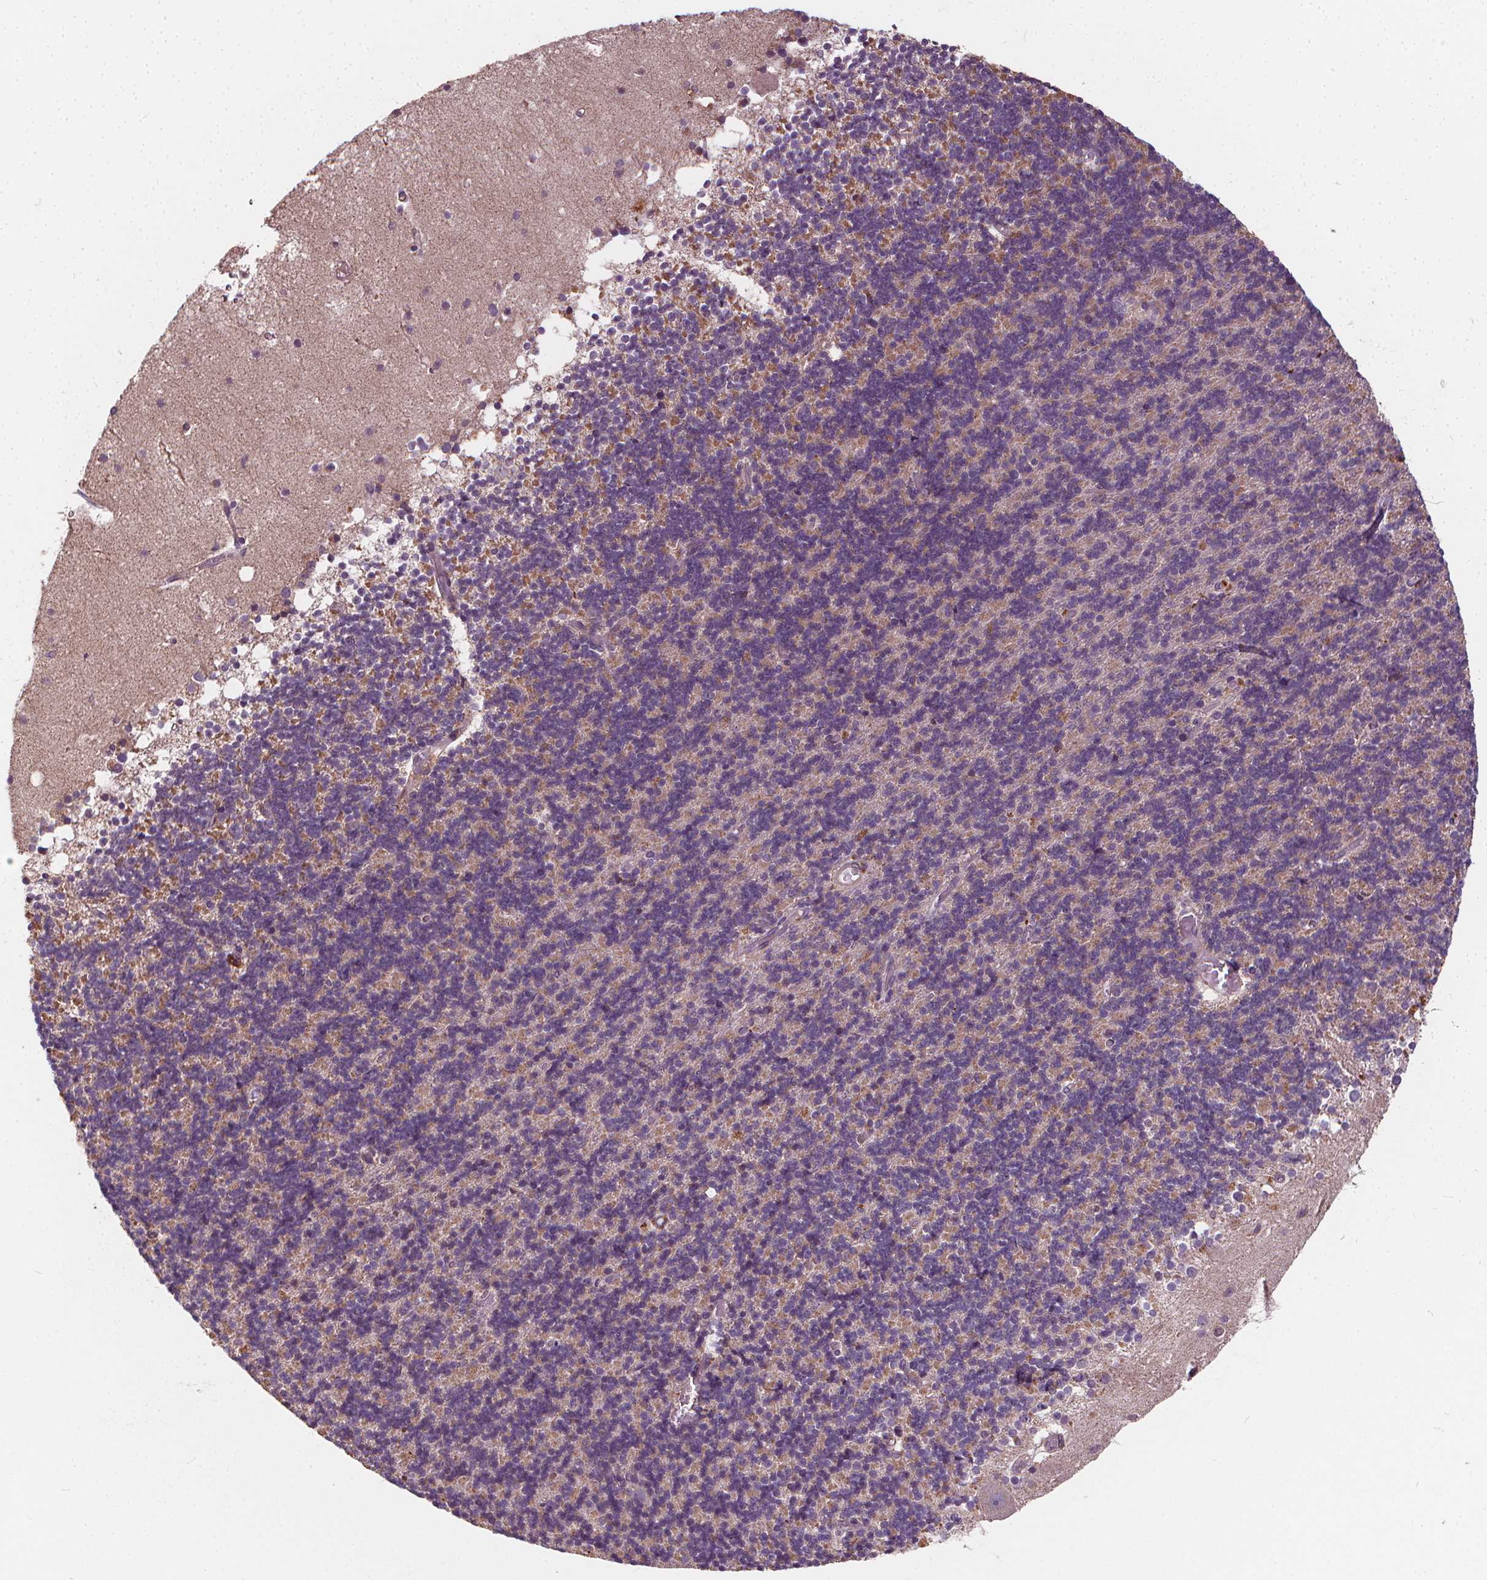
{"staining": {"intensity": "moderate", "quantity": "25%-75%", "location": "cytoplasmic/membranous"}, "tissue": "cerebellum", "cell_type": "Cells in granular layer", "image_type": "normal", "snomed": [{"axis": "morphology", "description": "Normal tissue, NOS"}, {"axis": "topography", "description": "Cerebellum"}], "caption": "Human cerebellum stained for a protein (brown) reveals moderate cytoplasmic/membranous positive positivity in about 25%-75% of cells in granular layer.", "gene": "ORAI2", "patient": {"sex": "male", "age": 70}}